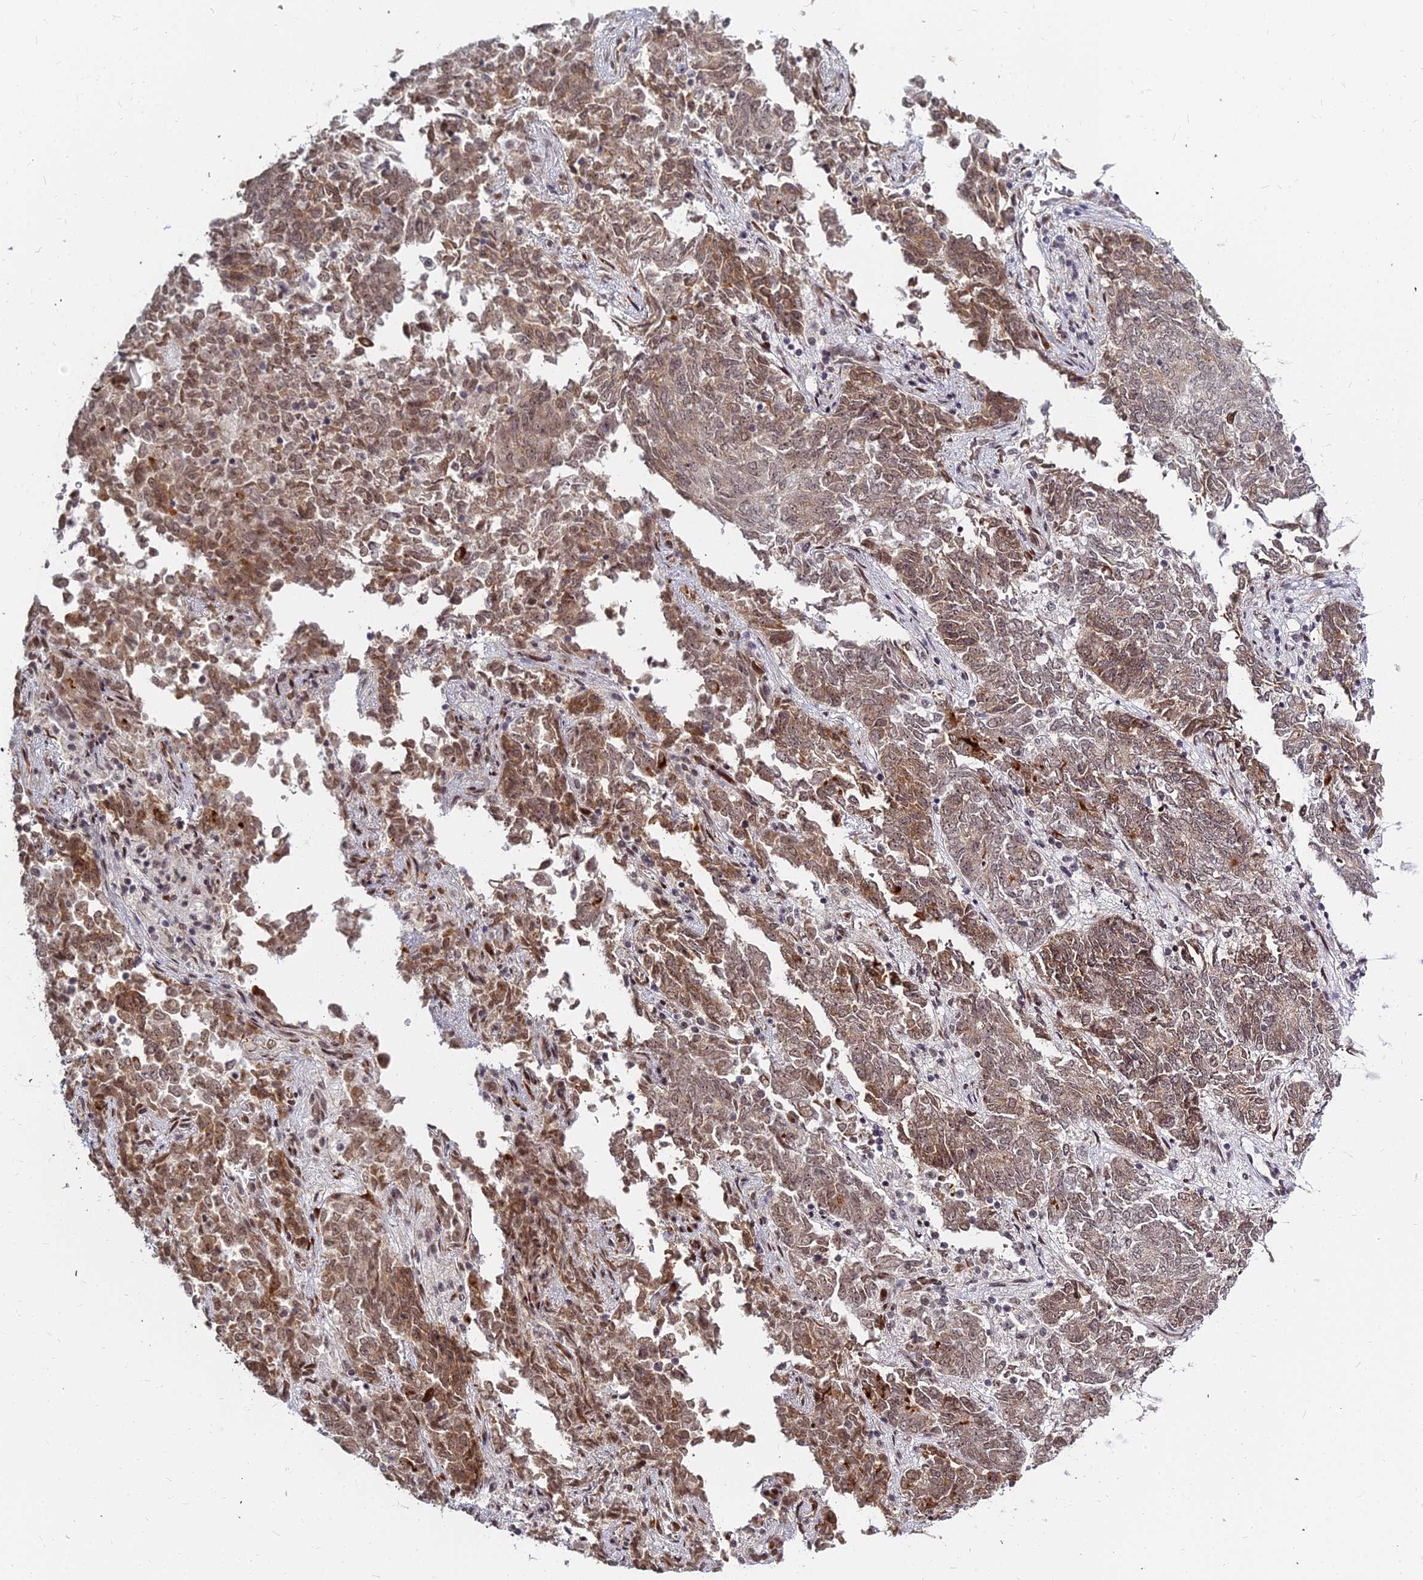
{"staining": {"intensity": "moderate", "quantity": ">75%", "location": "cytoplasmic/membranous,nuclear"}, "tissue": "endometrial cancer", "cell_type": "Tumor cells", "image_type": "cancer", "snomed": [{"axis": "morphology", "description": "Adenocarcinoma, NOS"}, {"axis": "topography", "description": "Endometrium"}], "caption": "IHC histopathology image of neoplastic tissue: endometrial cancer (adenocarcinoma) stained using immunohistochemistry (IHC) shows medium levels of moderate protein expression localized specifically in the cytoplasmic/membranous and nuclear of tumor cells, appearing as a cytoplasmic/membranous and nuclear brown color.", "gene": "ABCA2", "patient": {"sex": "female", "age": 80}}